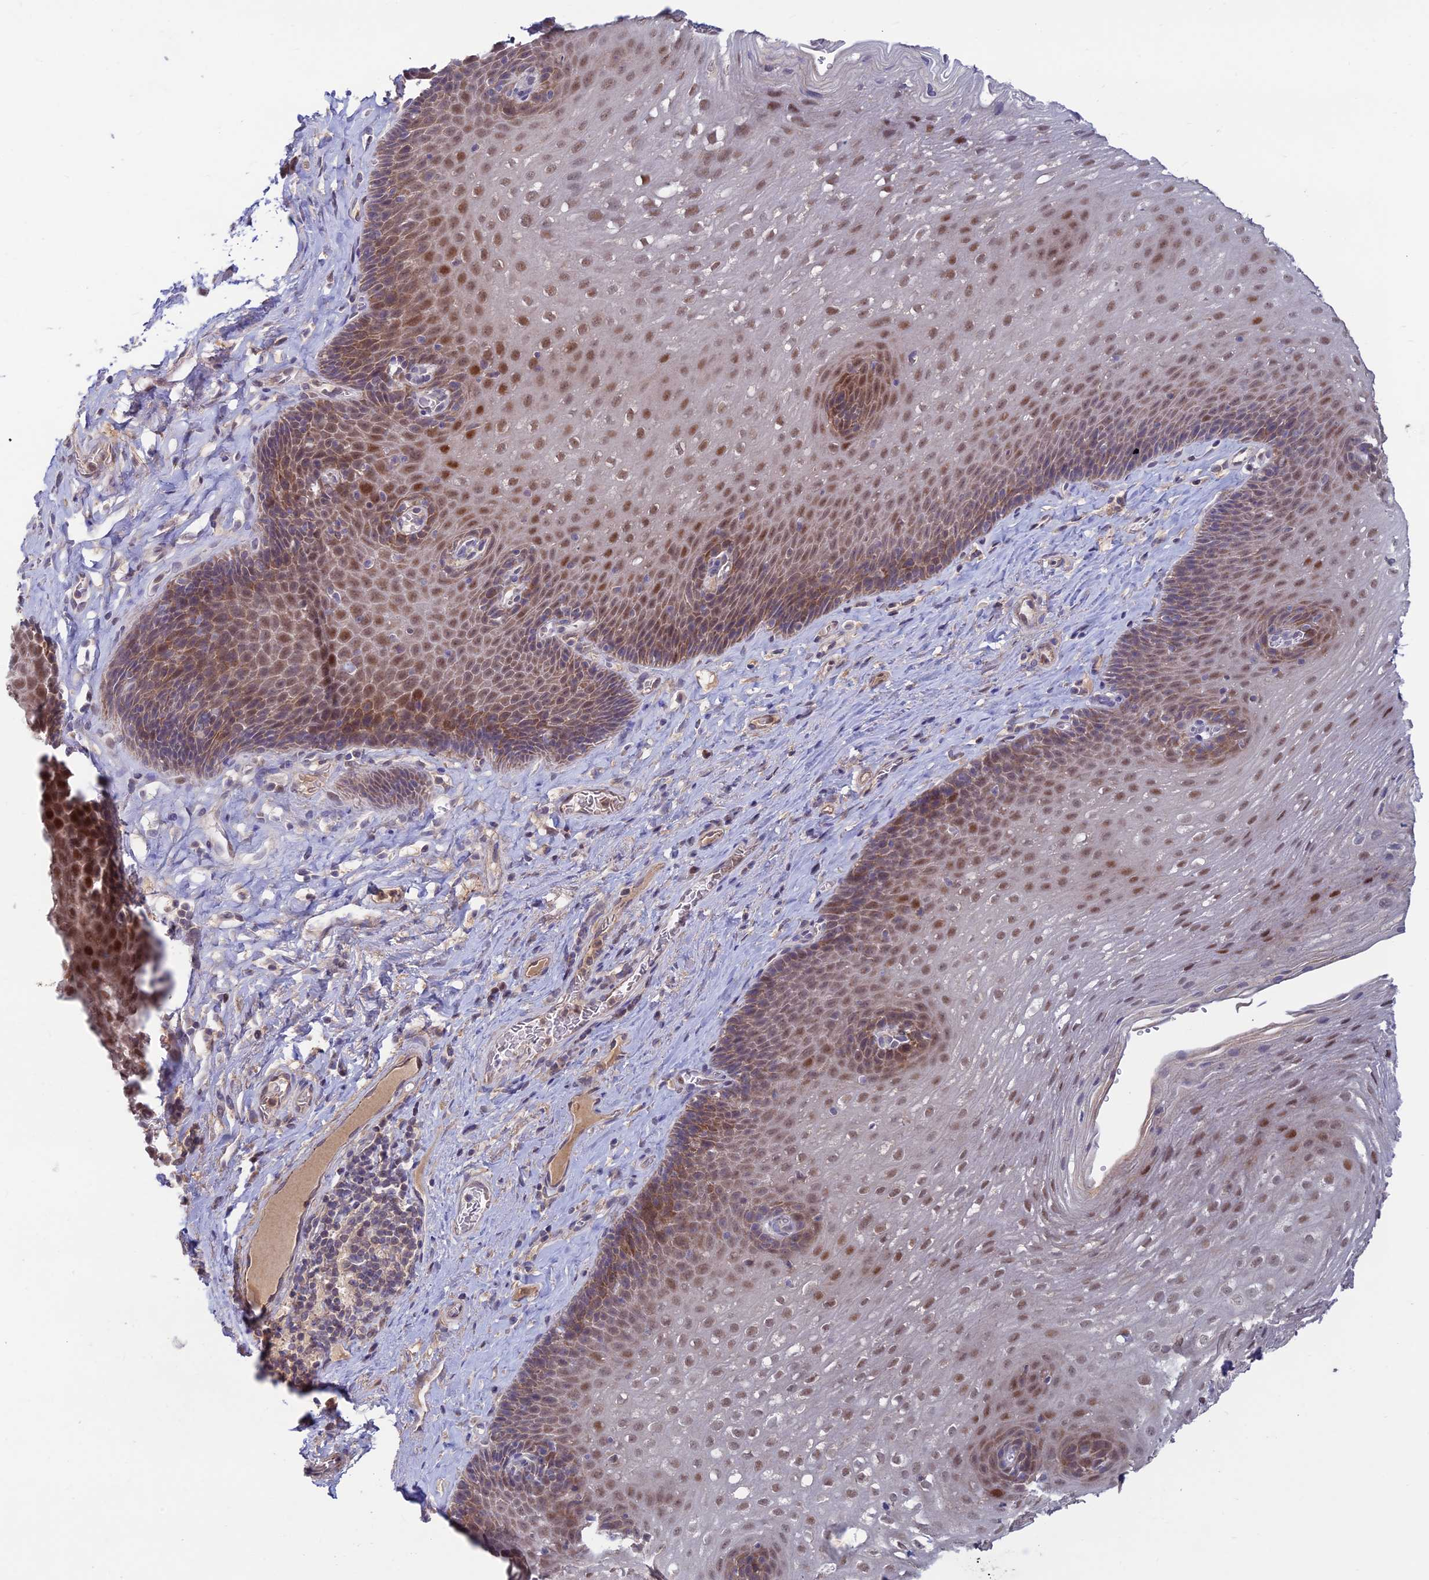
{"staining": {"intensity": "moderate", "quantity": "25%-75%", "location": "cytoplasmic/membranous,nuclear"}, "tissue": "esophagus", "cell_type": "Squamous epithelial cells", "image_type": "normal", "snomed": [{"axis": "morphology", "description": "Normal tissue, NOS"}, {"axis": "topography", "description": "Esophagus"}], "caption": "Immunohistochemical staining of unremarkable esophagus demonstrates 25%-75% levels of moderate cytoplasmic/membranous,nuclear protein expression in about 25%-75% of squamous epithelial cells. Immunohistochemistry stains the protein of interest in brown and the nuclei are stained blue.", "gene": "FASTKD5", "patient": {"sex": "male", "age": 60}}